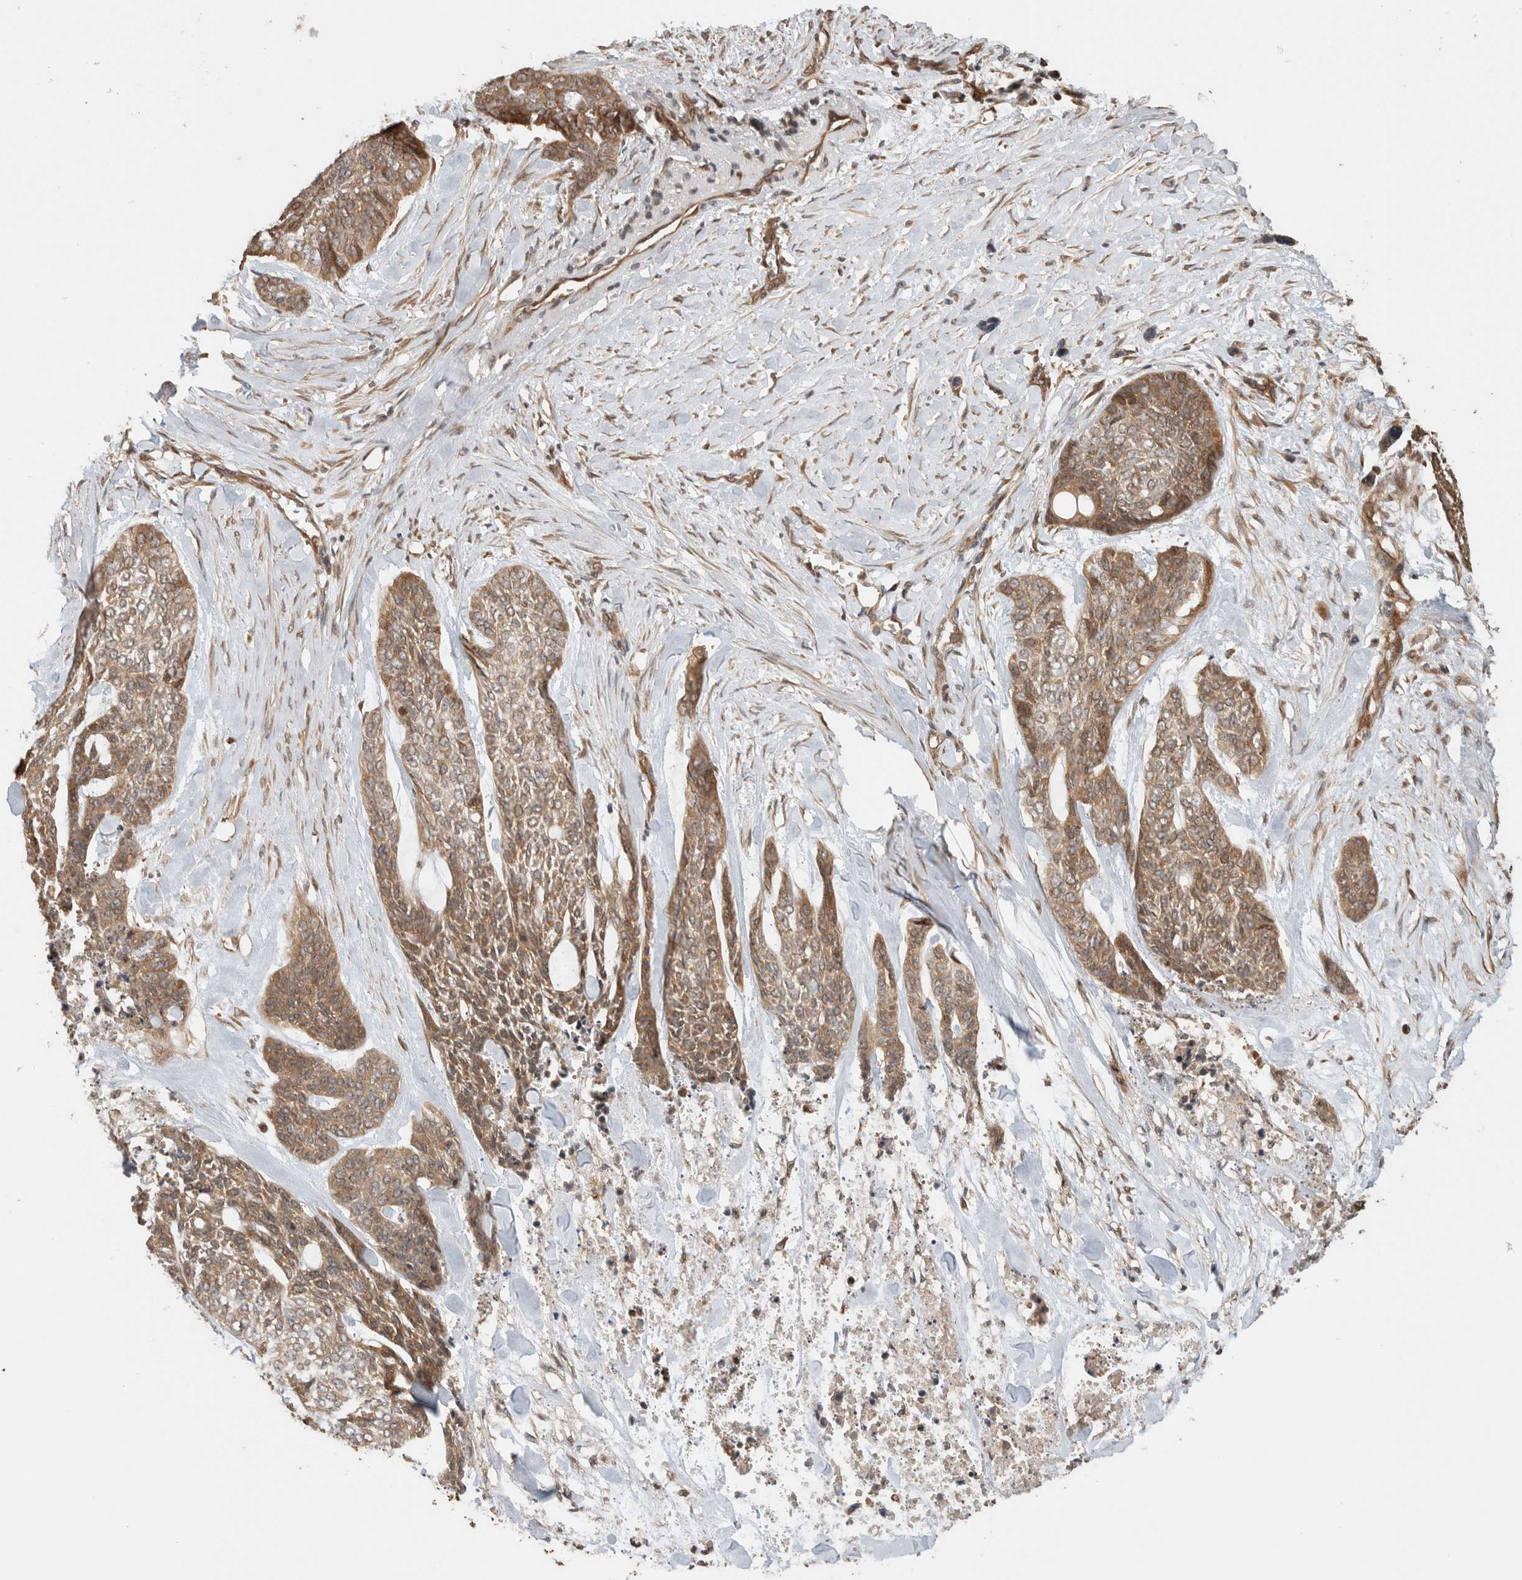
{"staining": {"intensity": "moderate", "quantity": ">75%", "location": "cytoplasmic/membranous"}, "tissue": "skin cancer", "cell_type": "Tumor cells", "image_type": "cancer", "snomed": [{"axis": "morphology", "description": "Basal cell carcinoma"}, {"axis": "topography", "description": "Skin"}], "caption": "DAB immunohistochemical staining of skin cancer (basal cell carcinoma) demonstrates moderate cytoplasmic/membranous protein positivity in approximately >75% of tumor cells. (IHC, brightfield microscopy, high magnification).", "gene": "OTUD6B", "patient": {"sex": "female", "age": 64}}